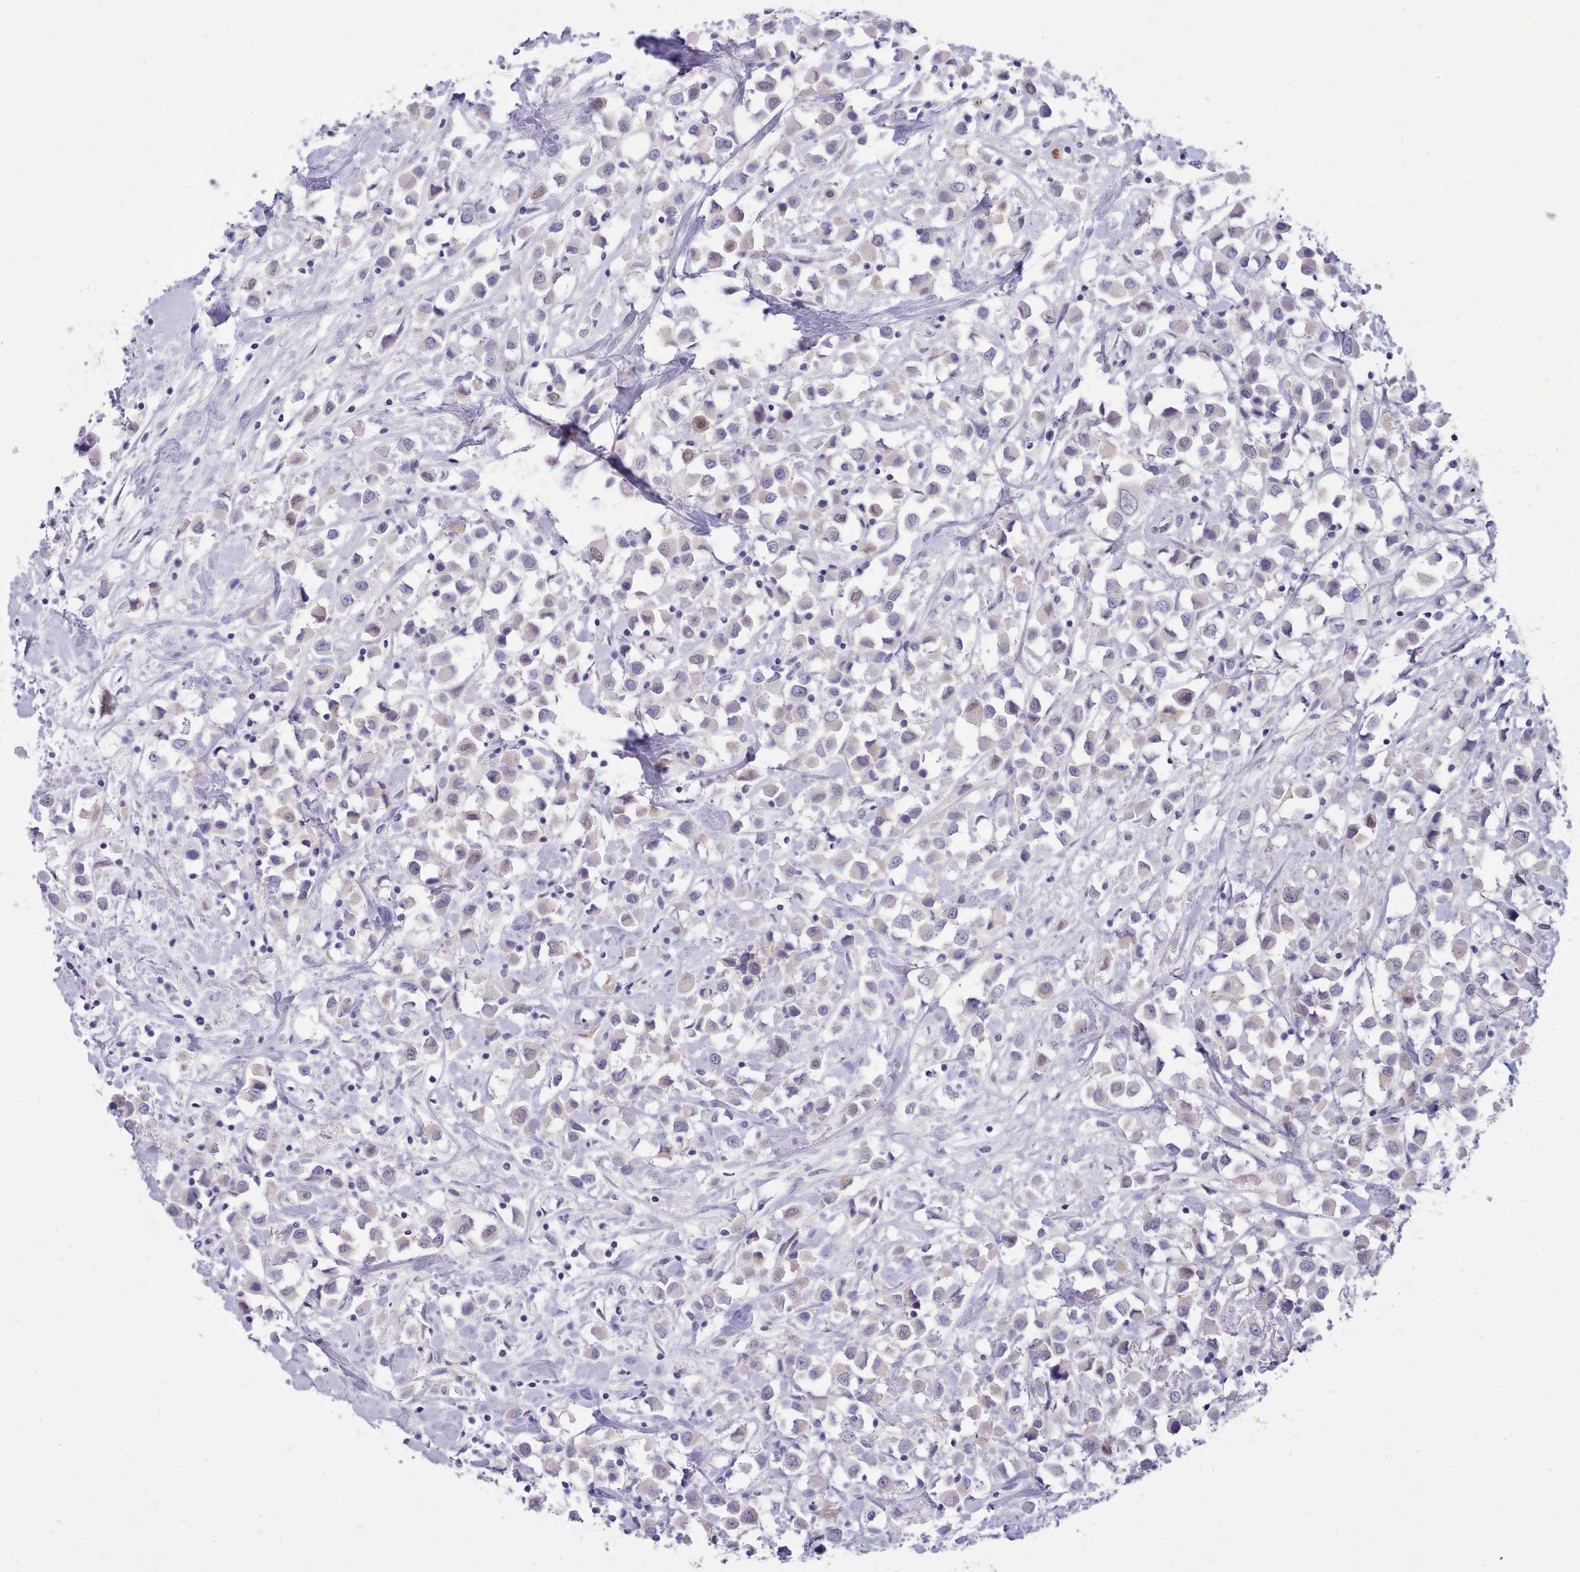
{"staining": {"intensity": "weak", "quantity": "<25%", "location": "cytoplasmic/membranous"}, "tissue": "breast cancer", "cell_type": "Tumor cells", "image_type": "cancer", "snomed": [{"axis": "morphology", "description": "Duct carcinoma"}, {"axis": "topography", "description": "Breast"}], "caption": "Tumor cells show no significant expression in breast infiltrating ductal carcinoma. (DAB immunohistochemistry, high magnification).", "gene": "TMEM253", "patient": {"sex": "female", "age": 61}}